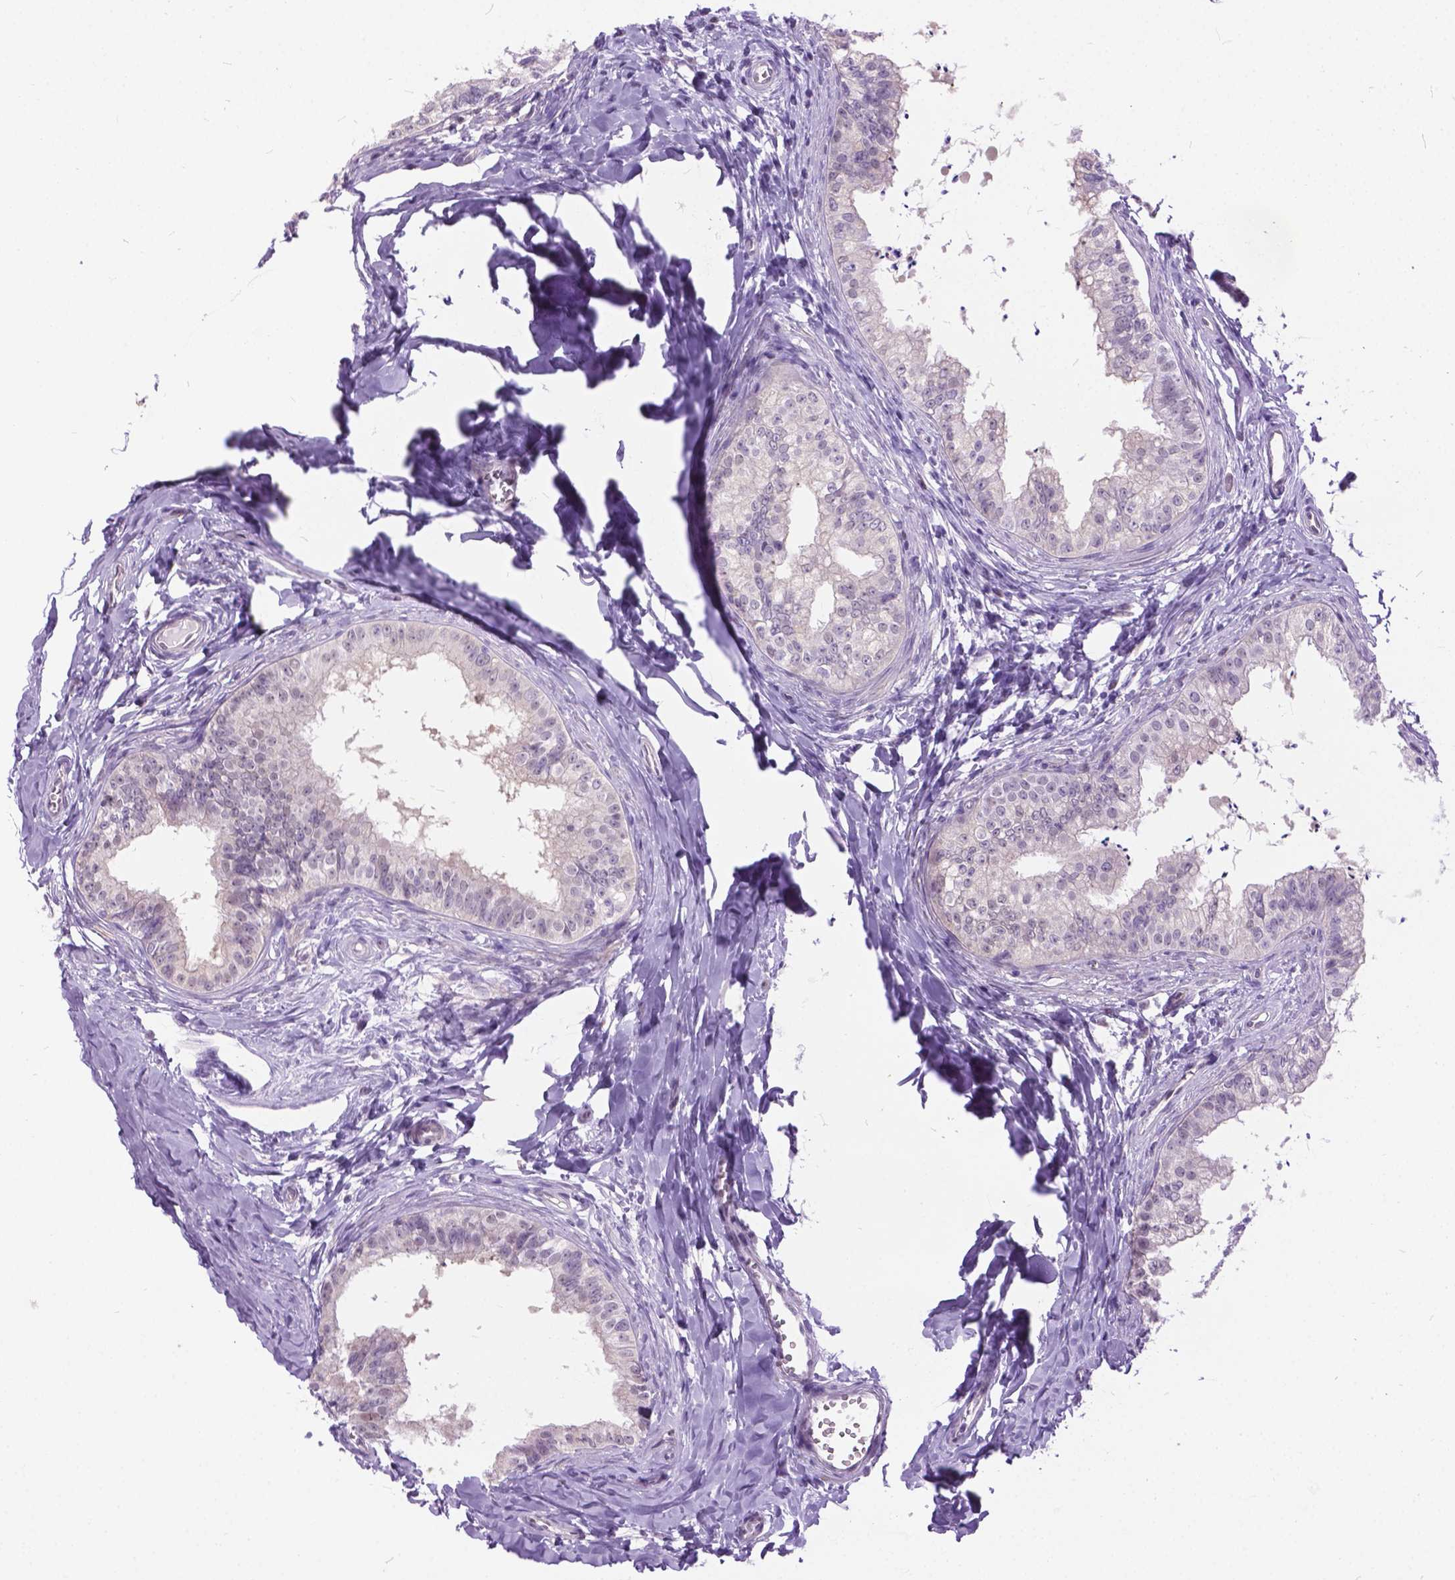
{"staining": {"intensity": "negative", "quantity": "none", "location": "none"}, "tissue": "epididymis", "cell_type": "Glandular cells", "image_type": "normal", "snomed": [{"axis": "morphology", "description": "Normal tissue, NOS"}, {"axis": "topography", "description": "Epididymis"}], "caption": "IHC image of unremarkable epididymis: epididymis stained with DAB (3,3'-diaminobenzidine) exhibits no significant protein positivity in glandular cells.", "gene": "APCDD1L", "patient": {"sex": "male", "age": 24}}